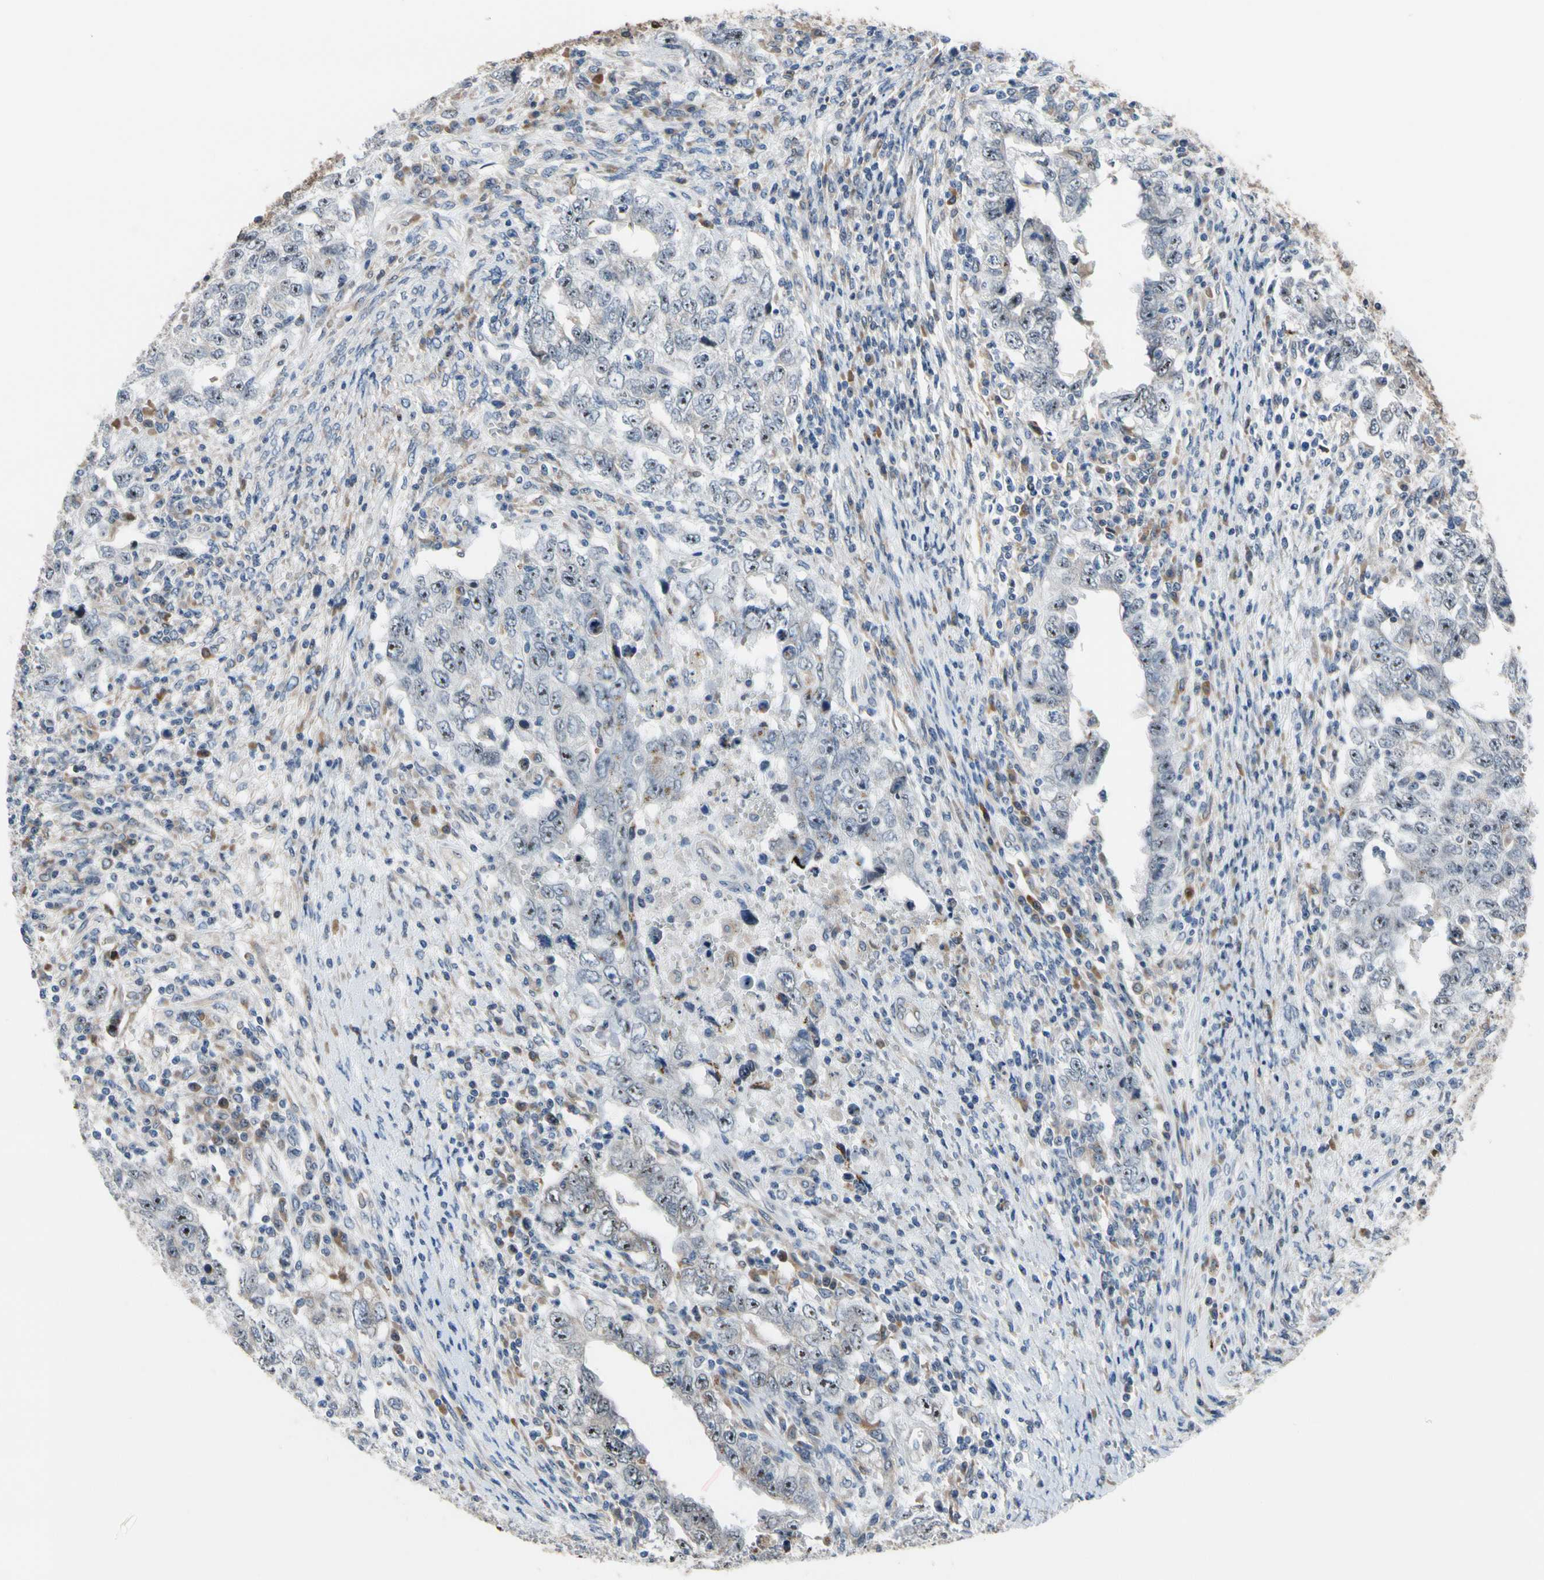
{"staining": {"intensity": "weak", "quantity": "25%-75%", "location": "cytoplasmic/membranous"}, "tissue": "testis cancer", "cell_type": "Tumor cells", "image_type": "cancer", "snomed": [{"axis": "morphology", "description": "Carcinoma, Embryonal, NOS"}, {"axis": "topography", "description": "Testis"}], "caption": "Immunohistochemical staining of human testis embryonal carcinoma demonstrates low levels of weak cytoplasmic/membranous staining in about 25%-75% of tumor cells. (IHC, brightfield microscopy, high magnification).", "gene": "TMED7", "patient": {"sex": "male", "age": 26}}